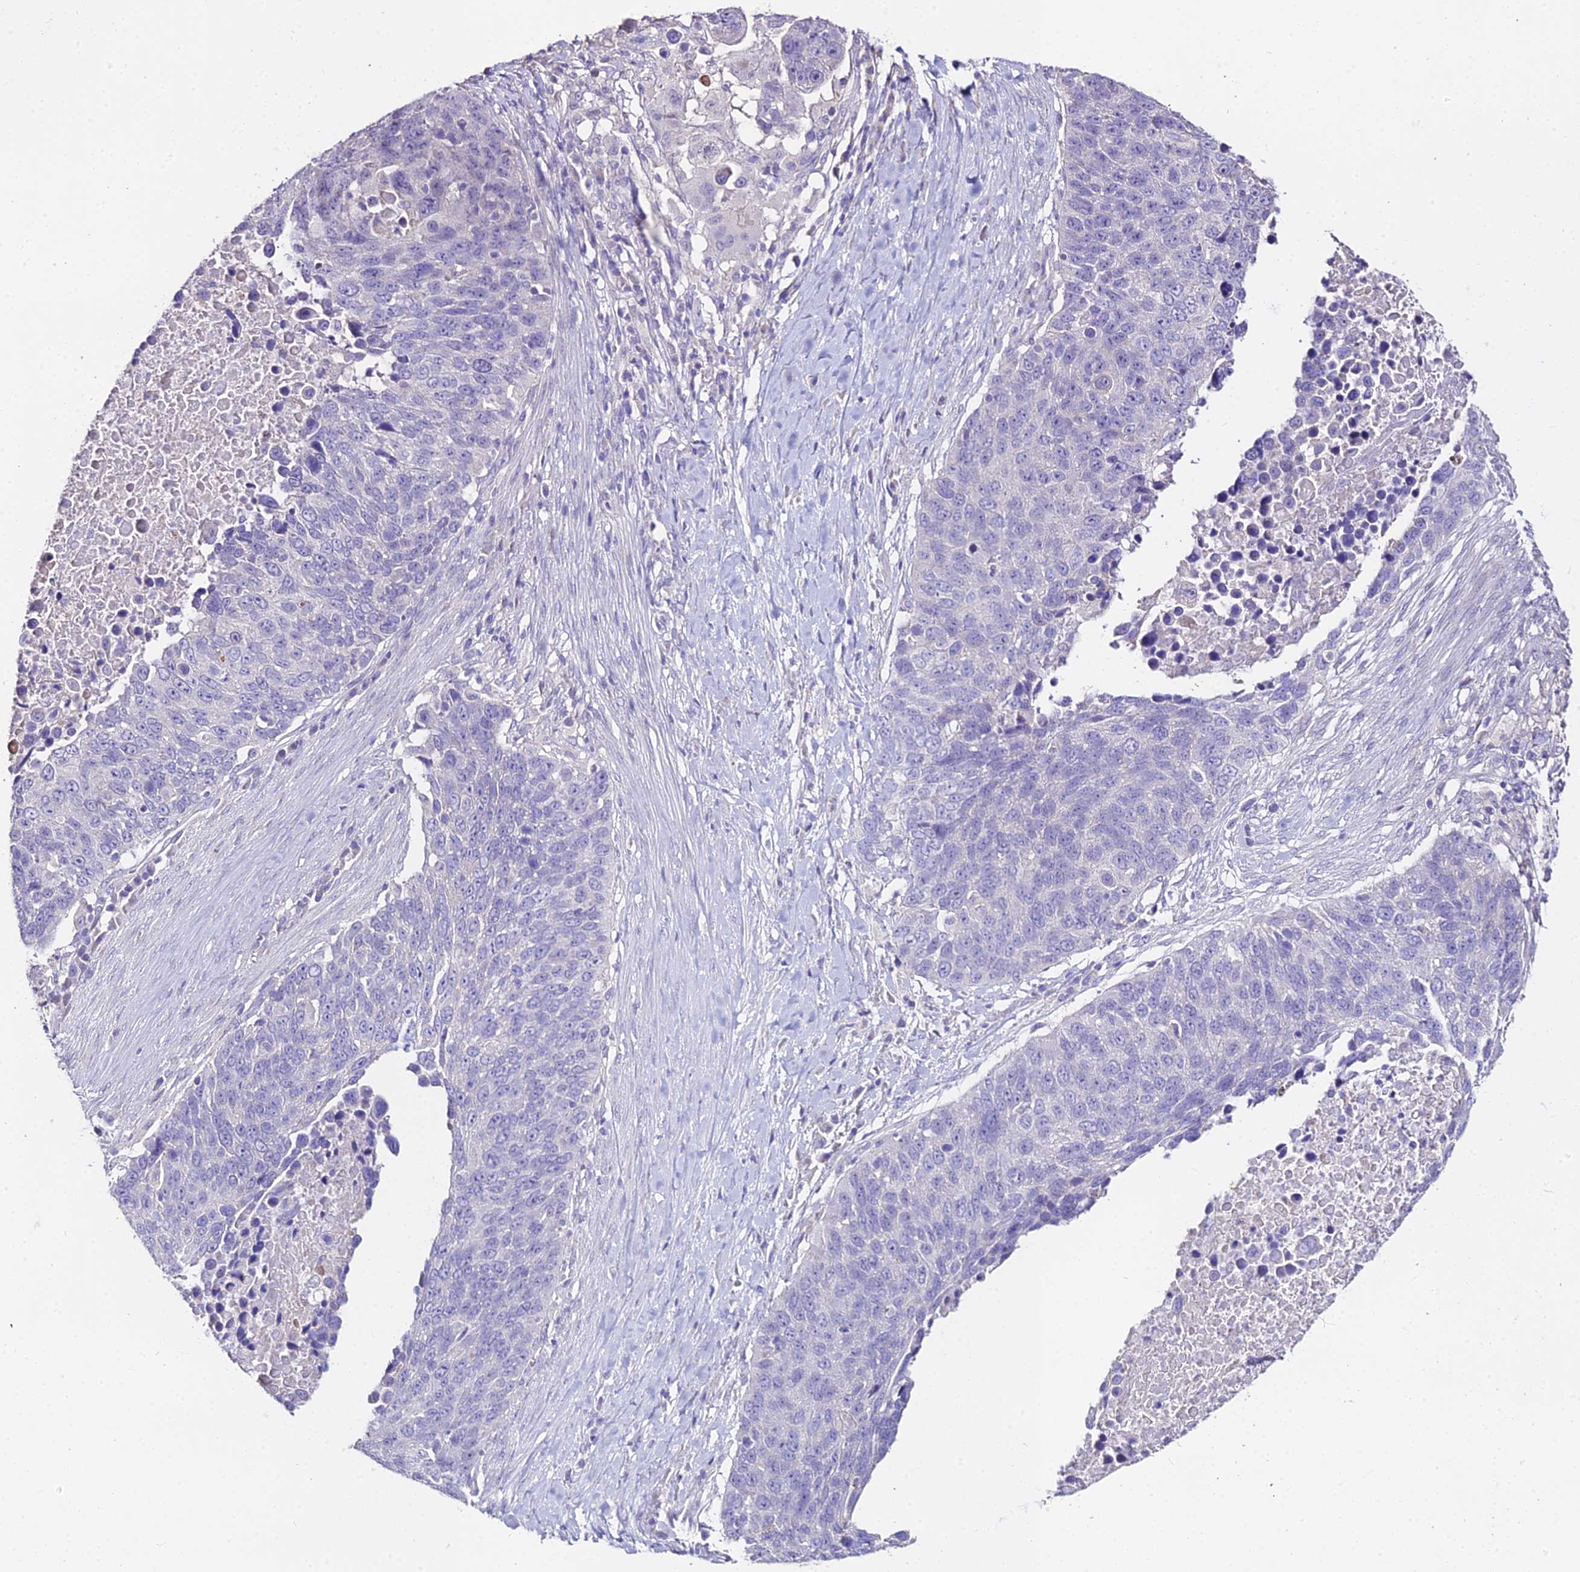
{"staining": {"intensity": "negative", "quantity": "none", "location": "none"}, "tissue": "lung cancer", "cell_type": "Tumor cells", "image_type": "cancer", "snomed": [{"axis": "morphology", "description": "Normal tissue, NOS"}, {"axis": "morphology", "description": "Squamous cell carcinoma, NOS"}, {"axis": "topography", "description": "Lymph node"}, {"axis": "topography", "description": "Lung"}], "caption": "Squamous cell carcinoma (lung) was stained to show a protein in brown. There is no significant expression in tumor cells.", "gene": "GLYAT", "patient": {"sex": "male", "age": 66}}